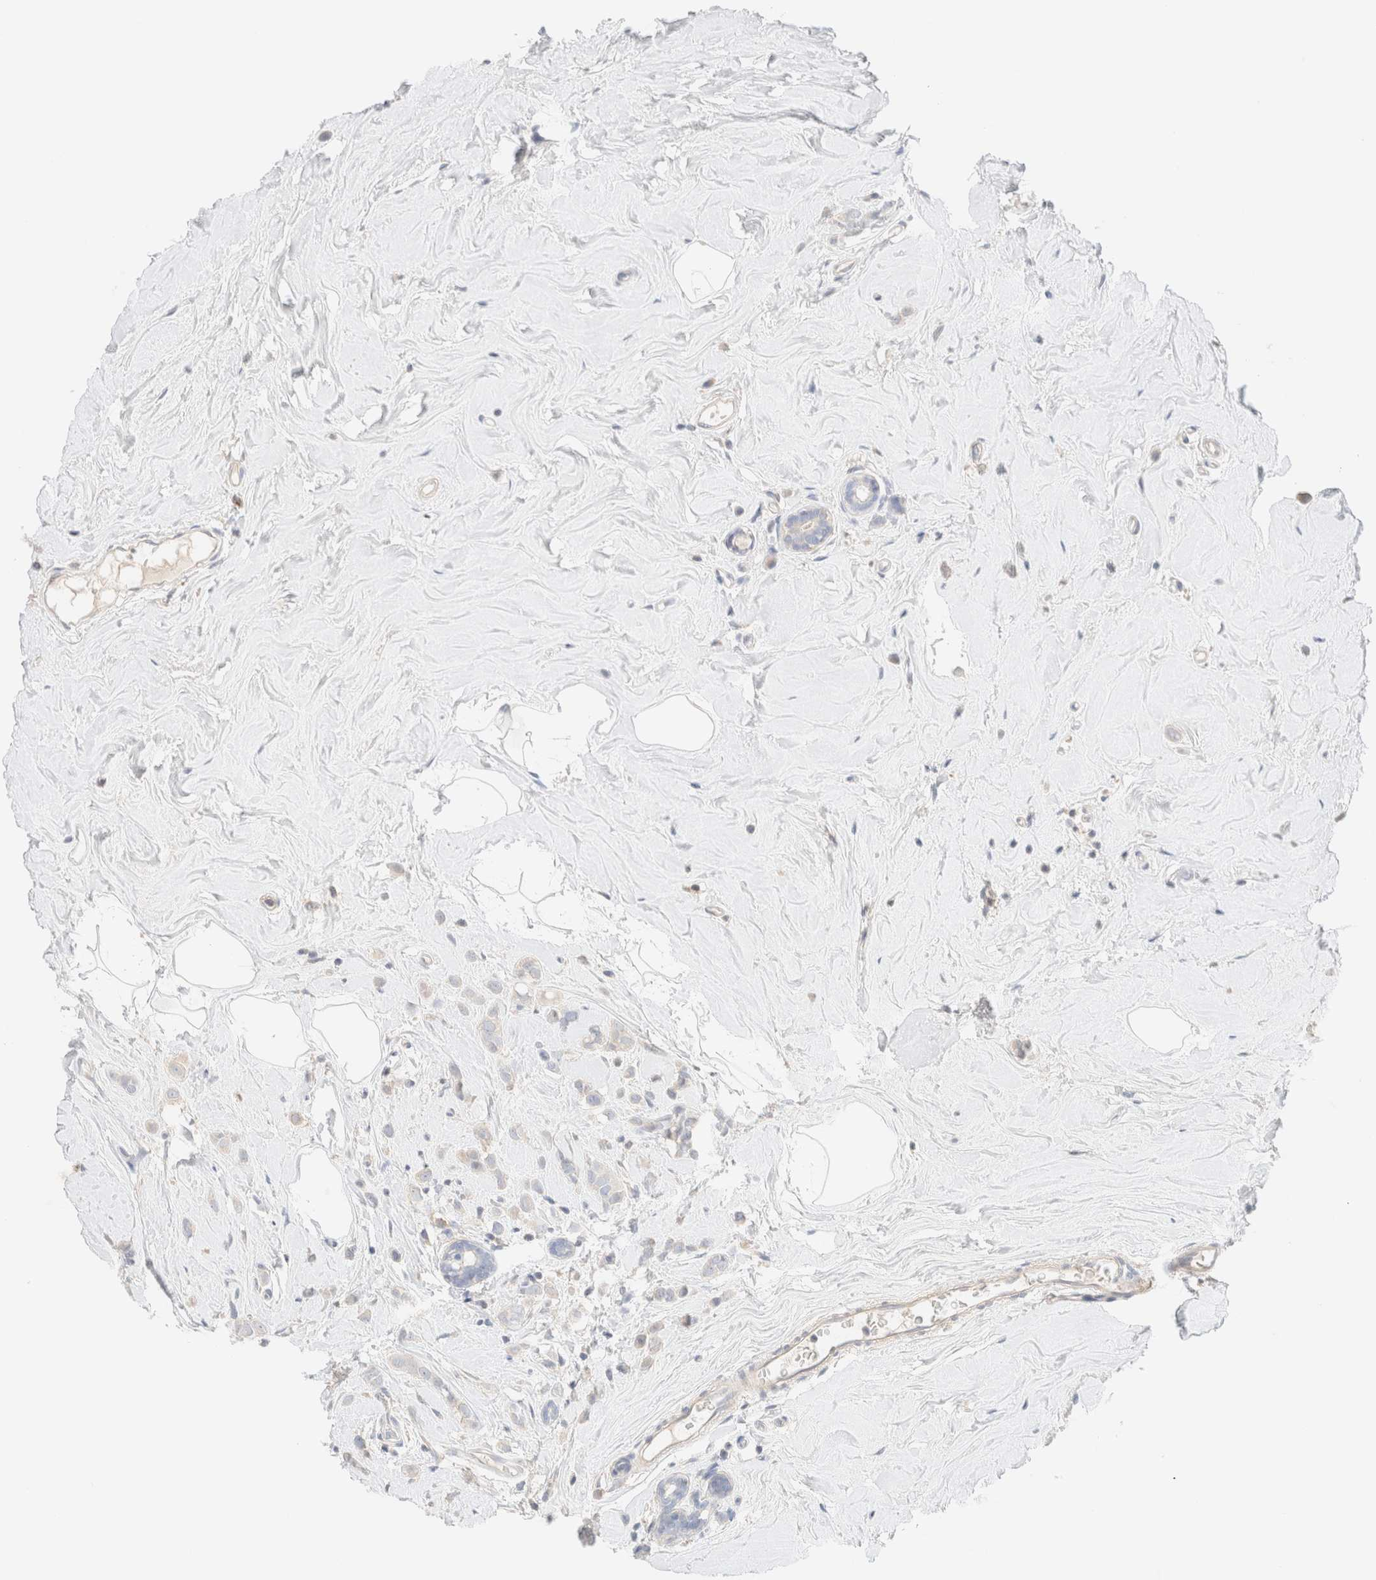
{"staining": {"intensity": "negative", "quantity": "none", "location": "none"}, "tissue": "breast cancer", "cell_type": "Tumor cells", "image_type": "cancer", "snomed": [{"axis": "morphology", "description": "Lobular carcinoma"}, {"axis": "topography", "description": "Breast"}], "caption": "A histopathology image of human breast lobular carcinoma is negative for staining in tumor cells.", "gene": "SARM1", "patient": {"sex": "female", "age": 47}}